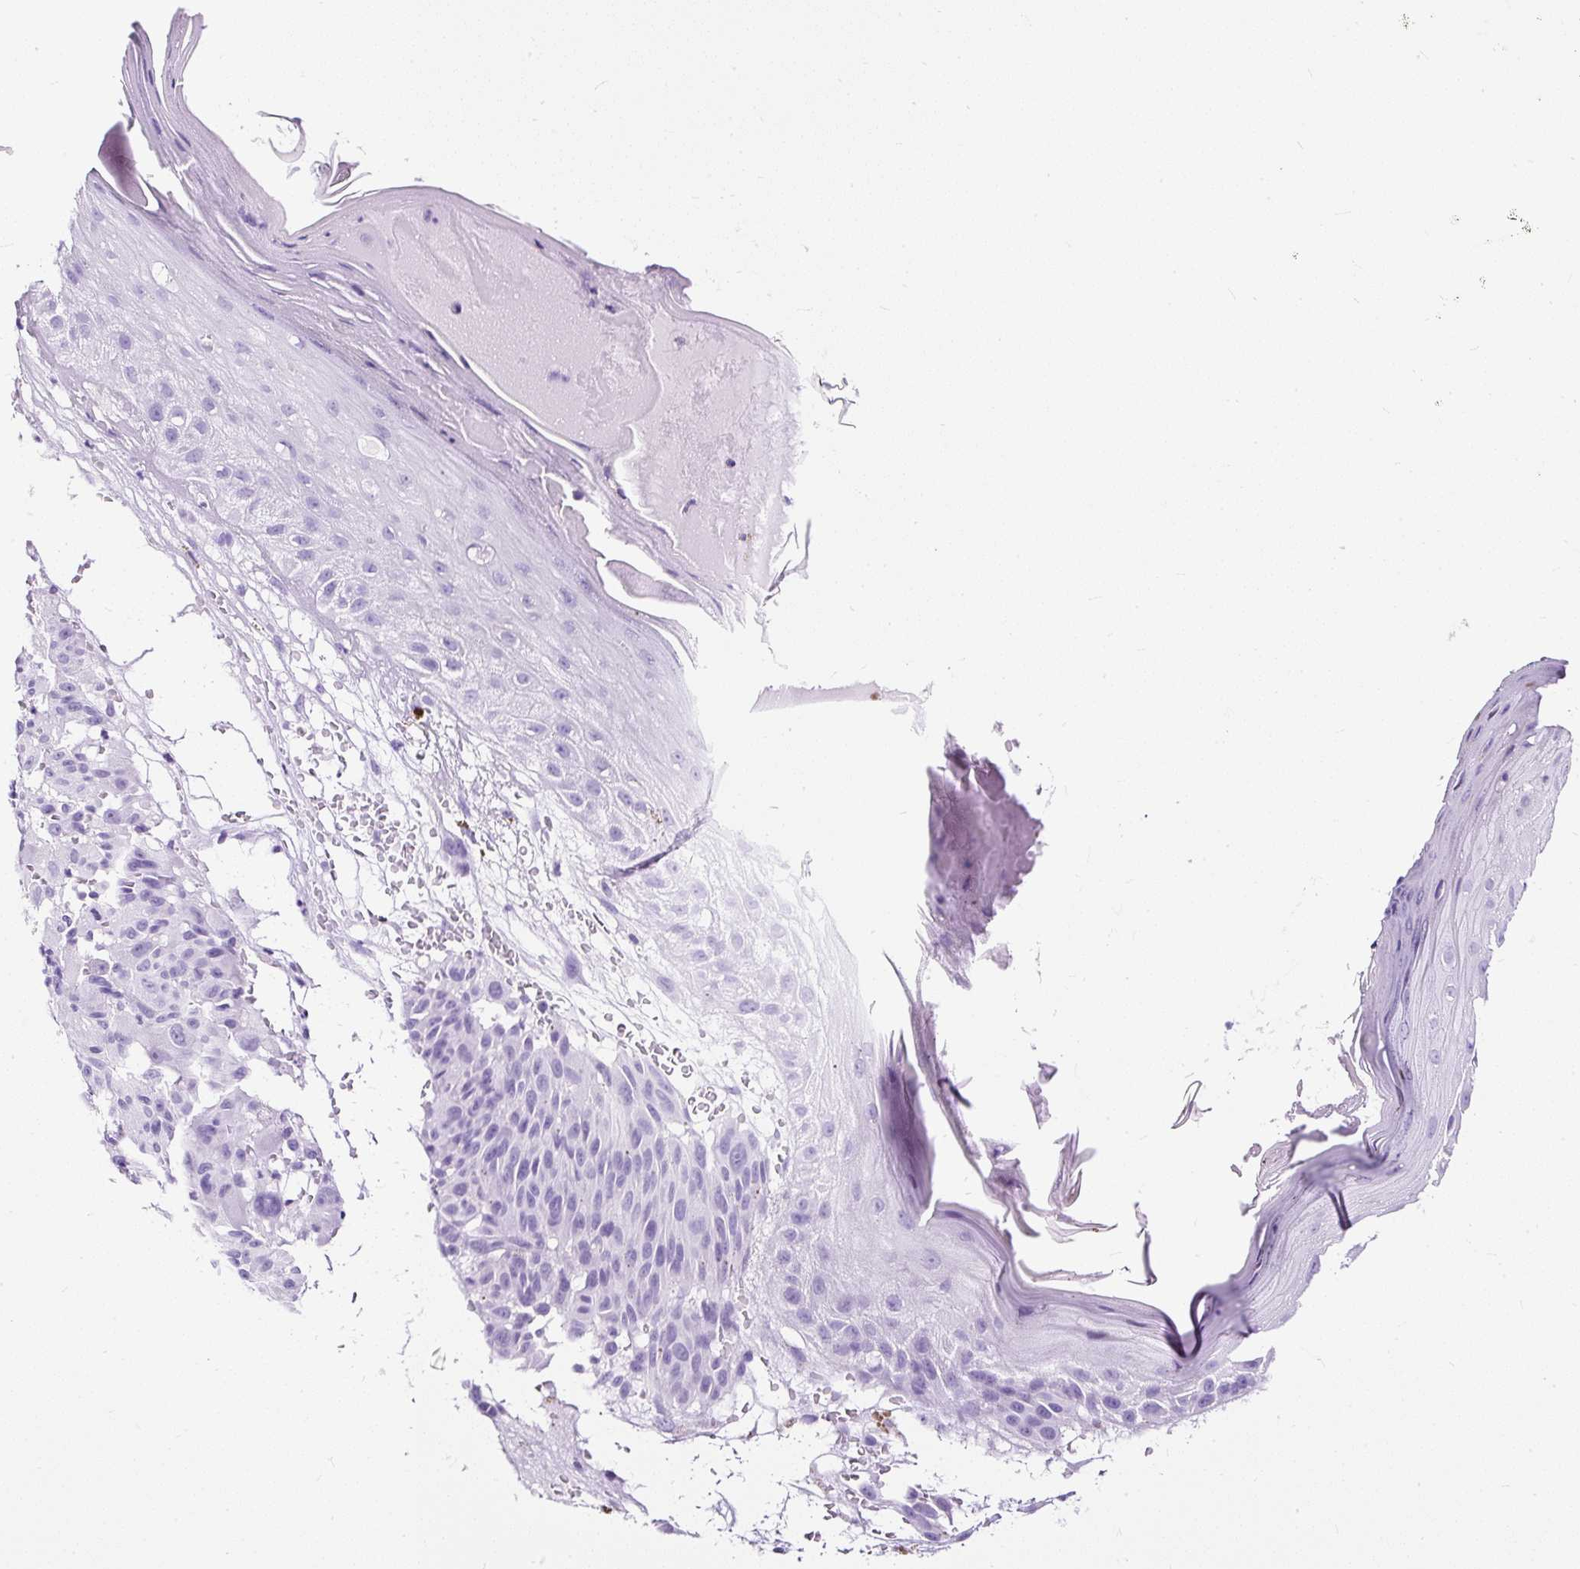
{"staining": {"intensity": "negative", "quantity": "none", "location": "none"}, "tissue": "melanoma", "cell_type": "Tumor cells", "image_type": "cancer", "snomed": [{"axis": "morphology", "description": "Malignant melanoma, NOS"}, {"axis": "topography", "description": "Skin"}], "caption": "A high-resolution photomicrograph shows immunohistochemistry (IHC) staining of melanoma, which shows no significant staining in tumor cells.", "gene": "NTS", "patient": {"sex": "male", "age": 83}}